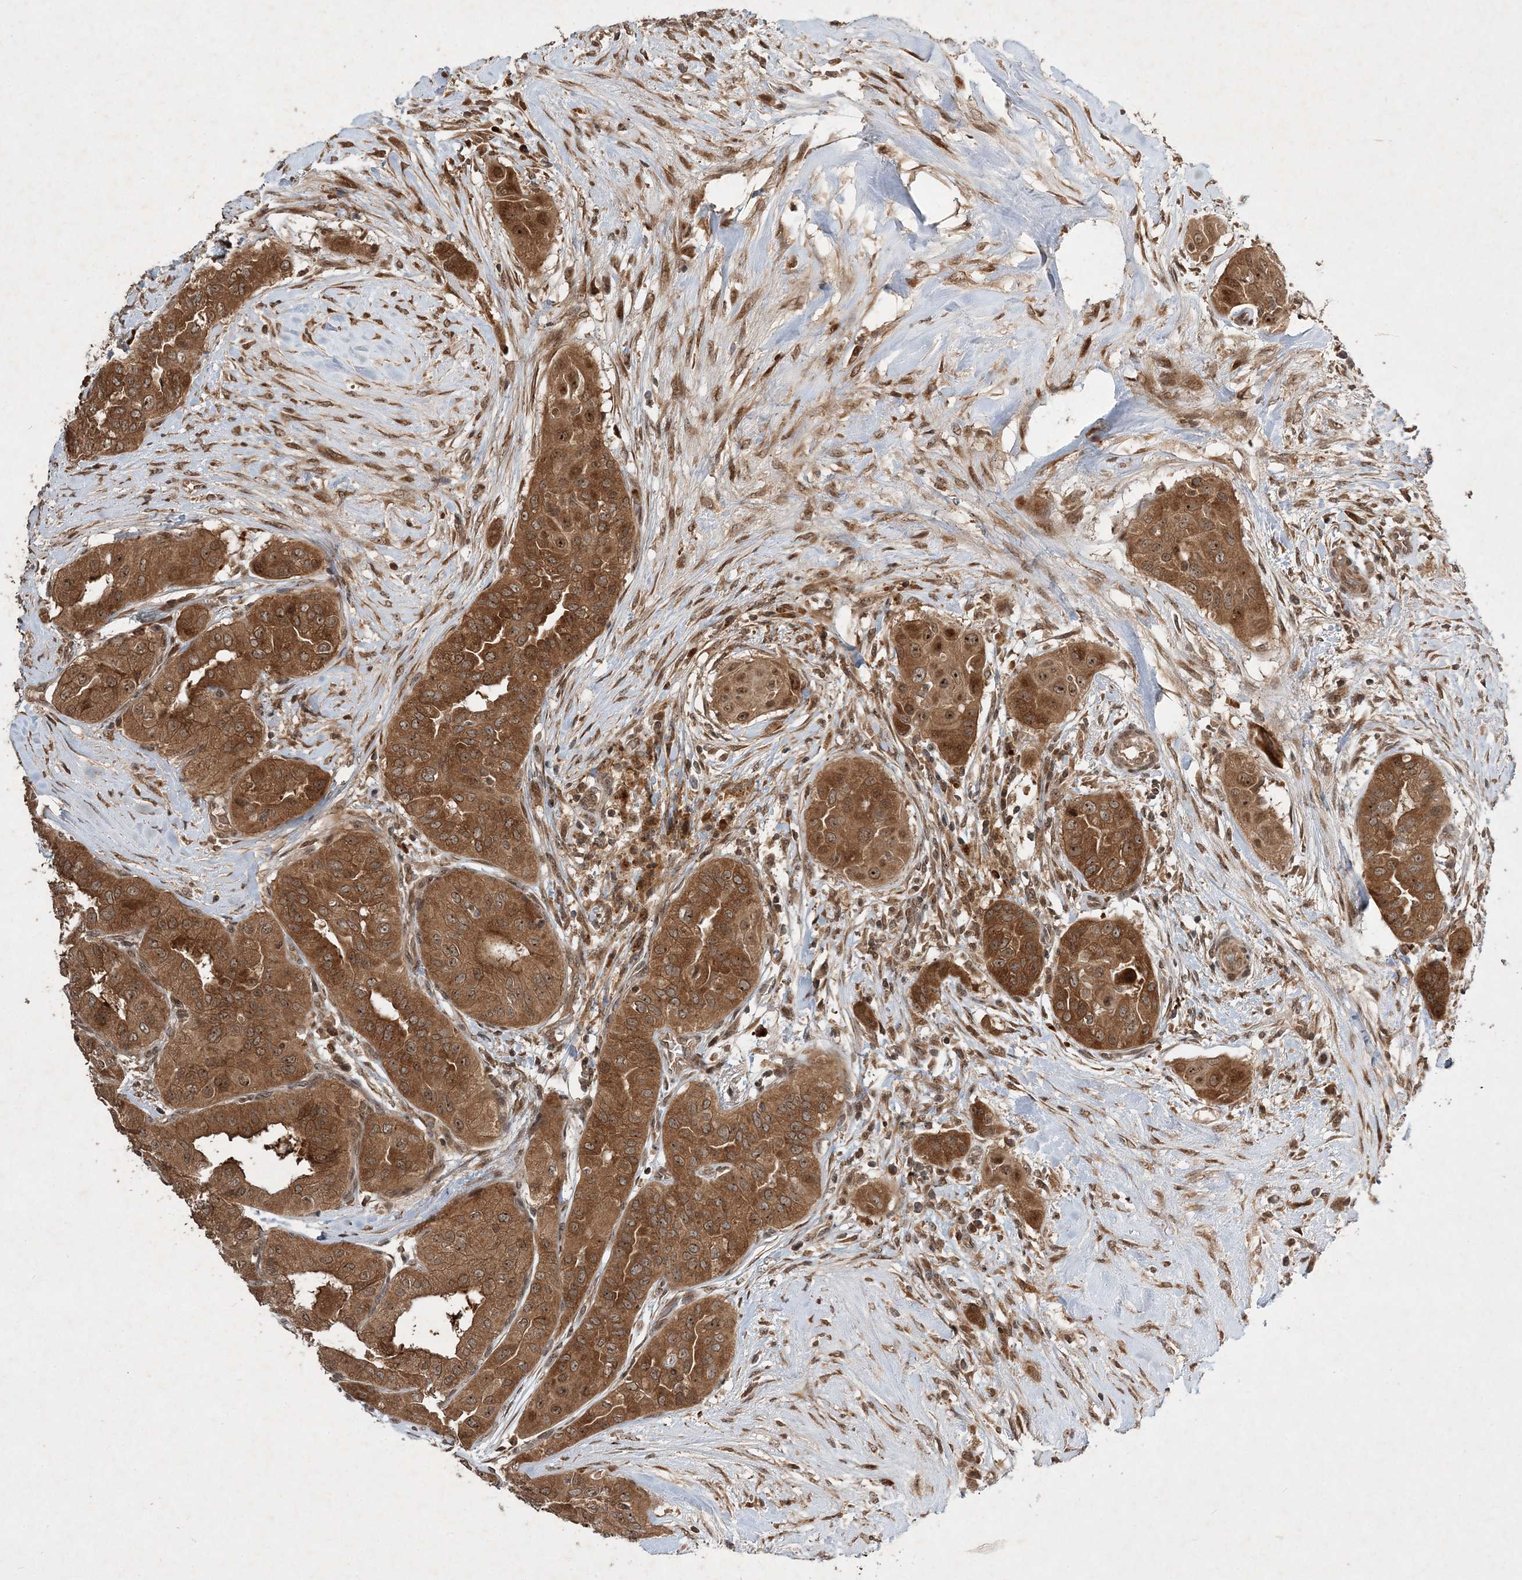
{"staining": {"intensity": "moderate", "quantity": ">75%", "location": "cytoplasmic/membranous,nuclear"}, "tissue": "thyroid cancer", "cell_type": "Tumor cells", "image_type": "cancer", "snomed": [{"axis": "morphology", "description": "Papillary adenocarcinoma, NOS"}, {"axis": "topography", "description": "Thyroid gland"}], "caption": "Immunohistochemistry micrograph of human thyroid papillary adenocarcinoma stained for a protein (brown), which demonstrates medium levels of moderate cytoplasmic/membranous and nuclear positivity in about >75% of tumor cells.", "gene": "UBR3", "patient": {"sex": "female", "age": 59}}